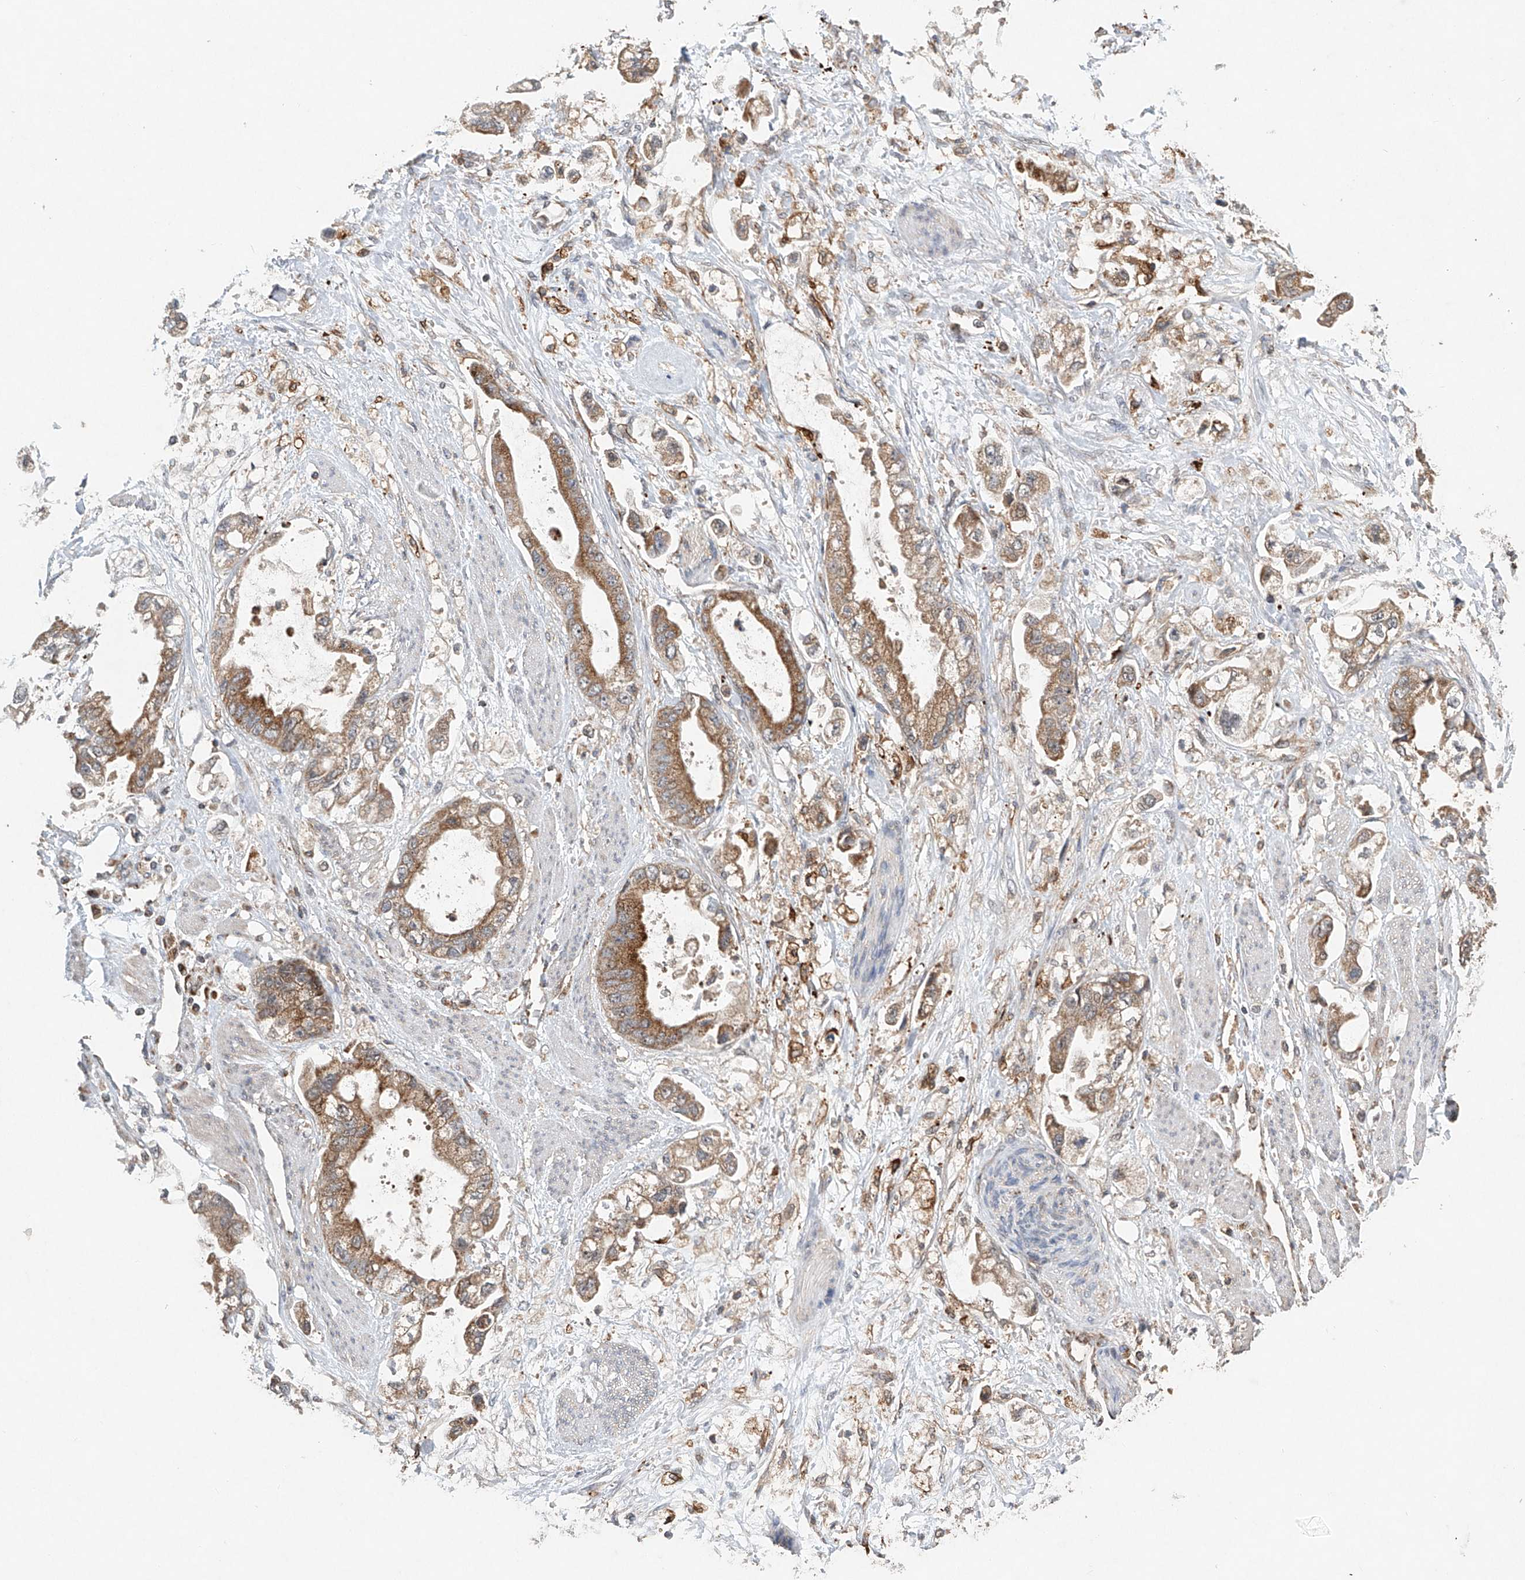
{"staining": {"intensity": "moderate", "quantity": ">75%", "location": "cytoplasmic/membranous"}, "tissue": "stomach cancer", "cell_type": "Tumor cells", "image_type": "cancer", "snomed": [{"axis": "morphology", "description": "Adenocarcinoma, NOS"}, {"axis": "topography", "description": "Stomach"}], "caption": "The micrograph reveals a brown stain indicating the presence of a protein in the cytoplasmic/membranous of tumor cells in adenocarcinoma (stomach). The staining is performed using DAB (3,3'-diaminobenzidine) brown chromogen to label protein expression. The nuclei are counter-stained blue using hematoxylin.", "gene": "DCAF11", "patient": {"sex": "male", "age": 62}}